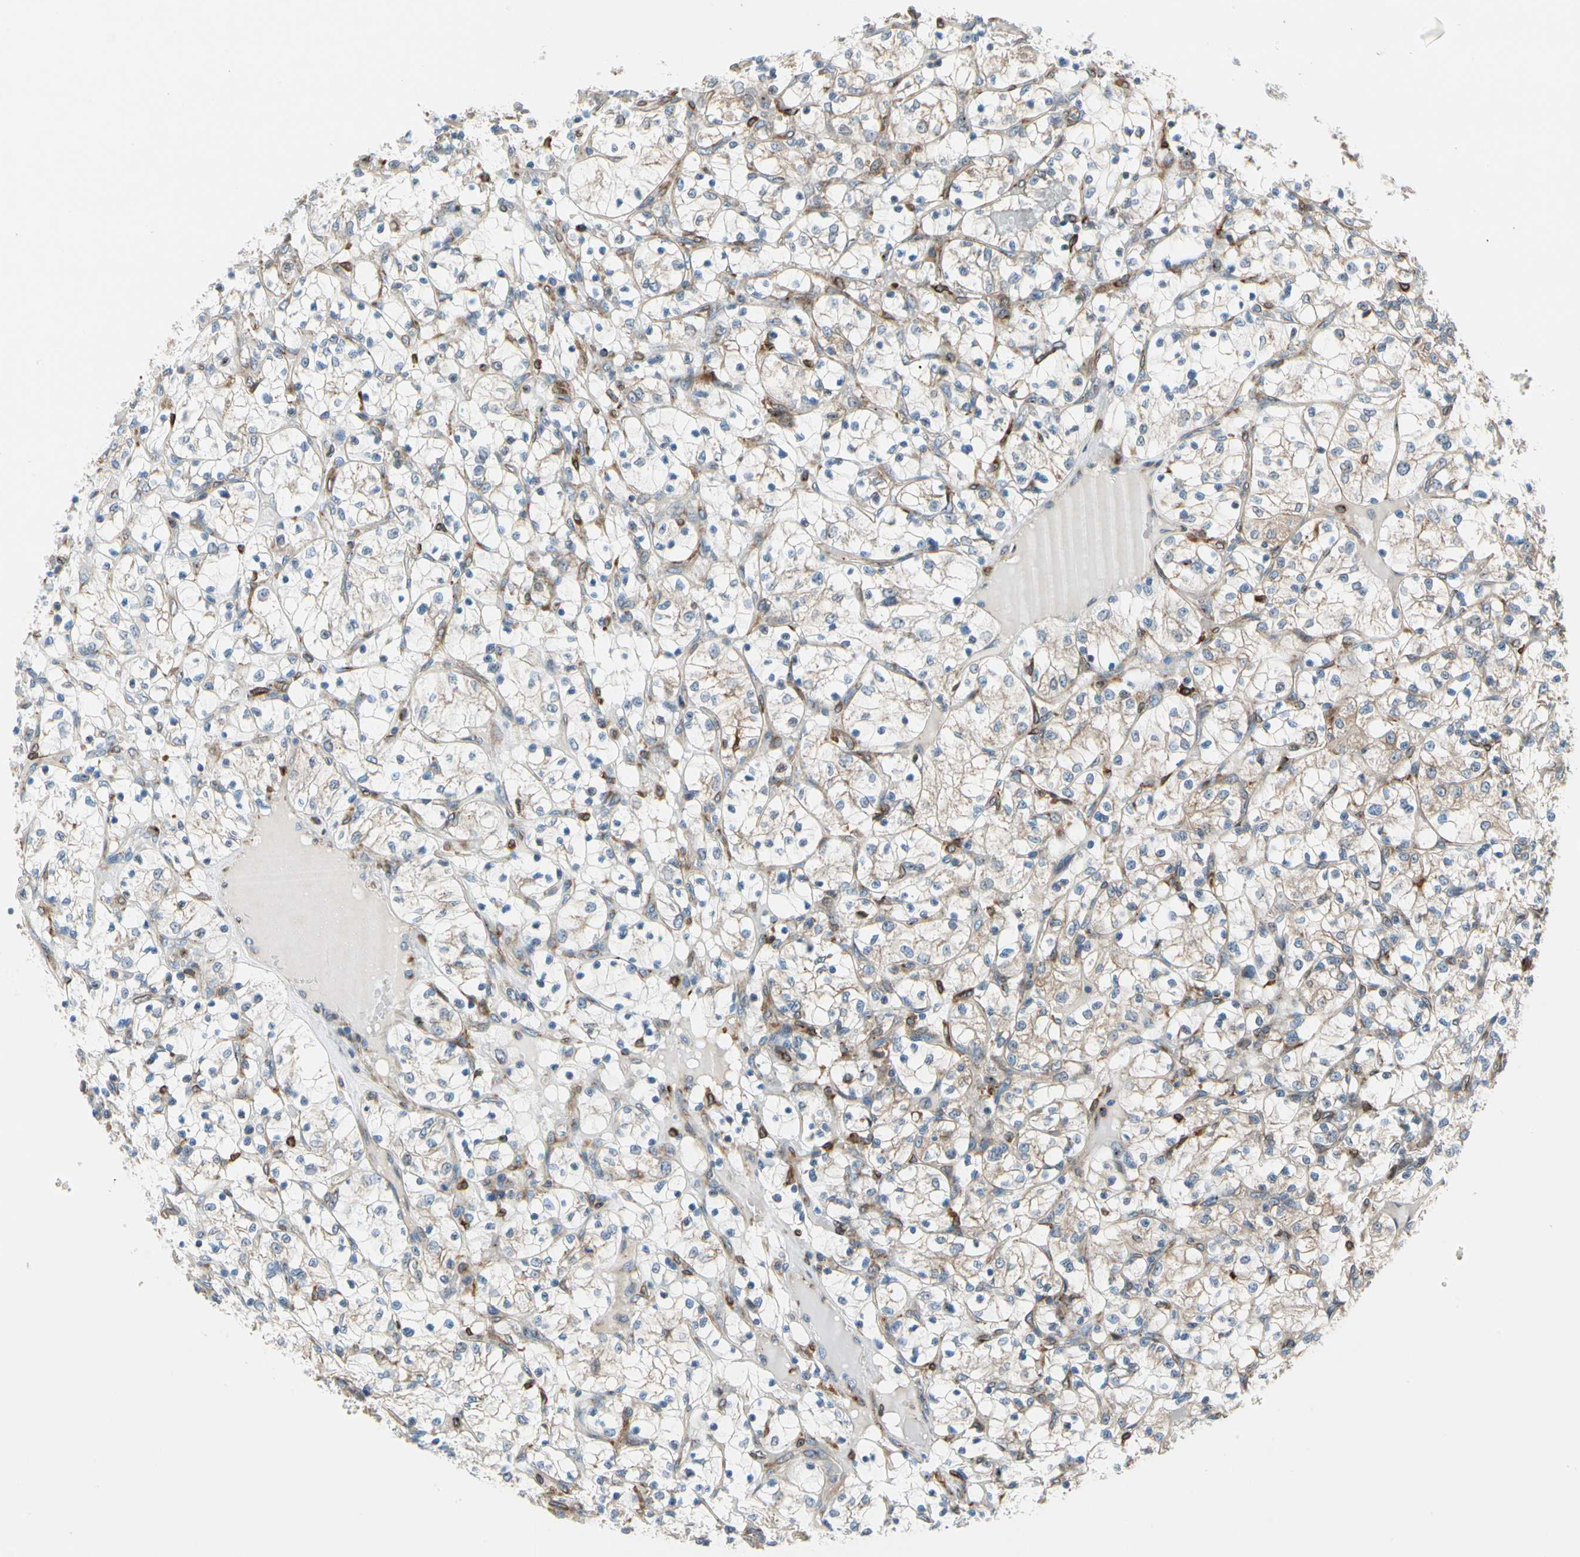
{"staining": {"intensity": "weak", "quantity": "25%-75%", "location": "cytoplasmic/membranous"}, "tissue": "renal cancer", "cell_type": "Tumor cells", "image_type": "cancer", "snomed": [{"axis": "morphology", "description": "Adenocarcinoma, NOS"}, {"axis": "topography", "description": "Kidney"}], "caption": "Weak cytoplasmic/membranous protein positivity is identified in about 25%-75% of tumor cells in renal cancer.", "gene": "NUCB1", "patient": {"sex": "female", "age": 69}}